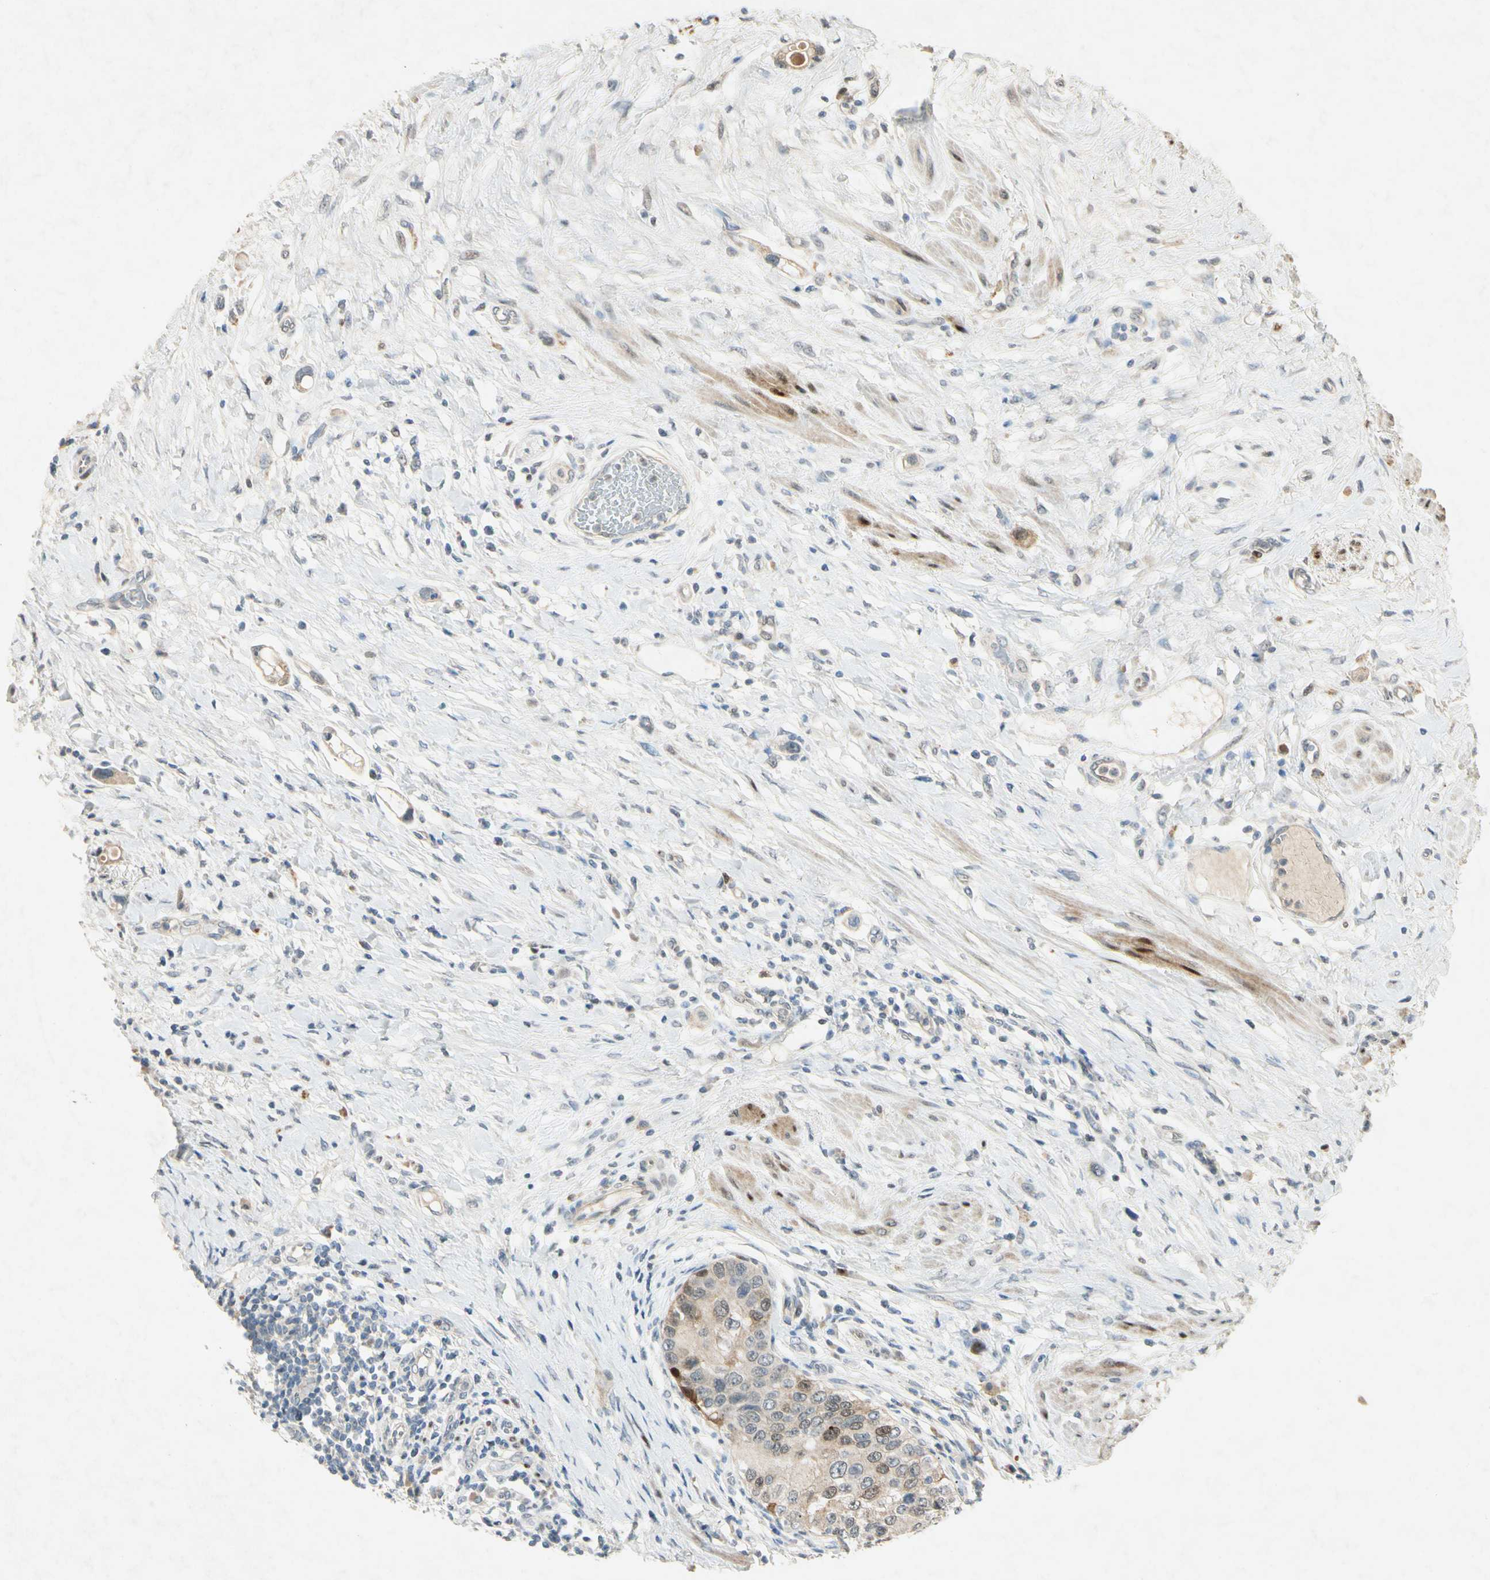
{"staining": {"intensity": "strong", "quantity": "<25%", "location": "nuclear"}, "tissue": "urothelial cancer", "cell_type": "Tumor cells", "image_type": "cancer", "snomed": [{"axis": "morphology", "description": "Urothelial carcinoma, High grade"}, {"axis": "topography", "description": "Urinary bladder"}], "caption": "The immunohistochemical stain shows strong nuclear positivity in tumor cells of urothelial cancer tissue. (Brightfield microscopy of DAB IHC at high magnification).", "gene": "HSPA1B", "patient": {"sex": "female", "age": 56}}